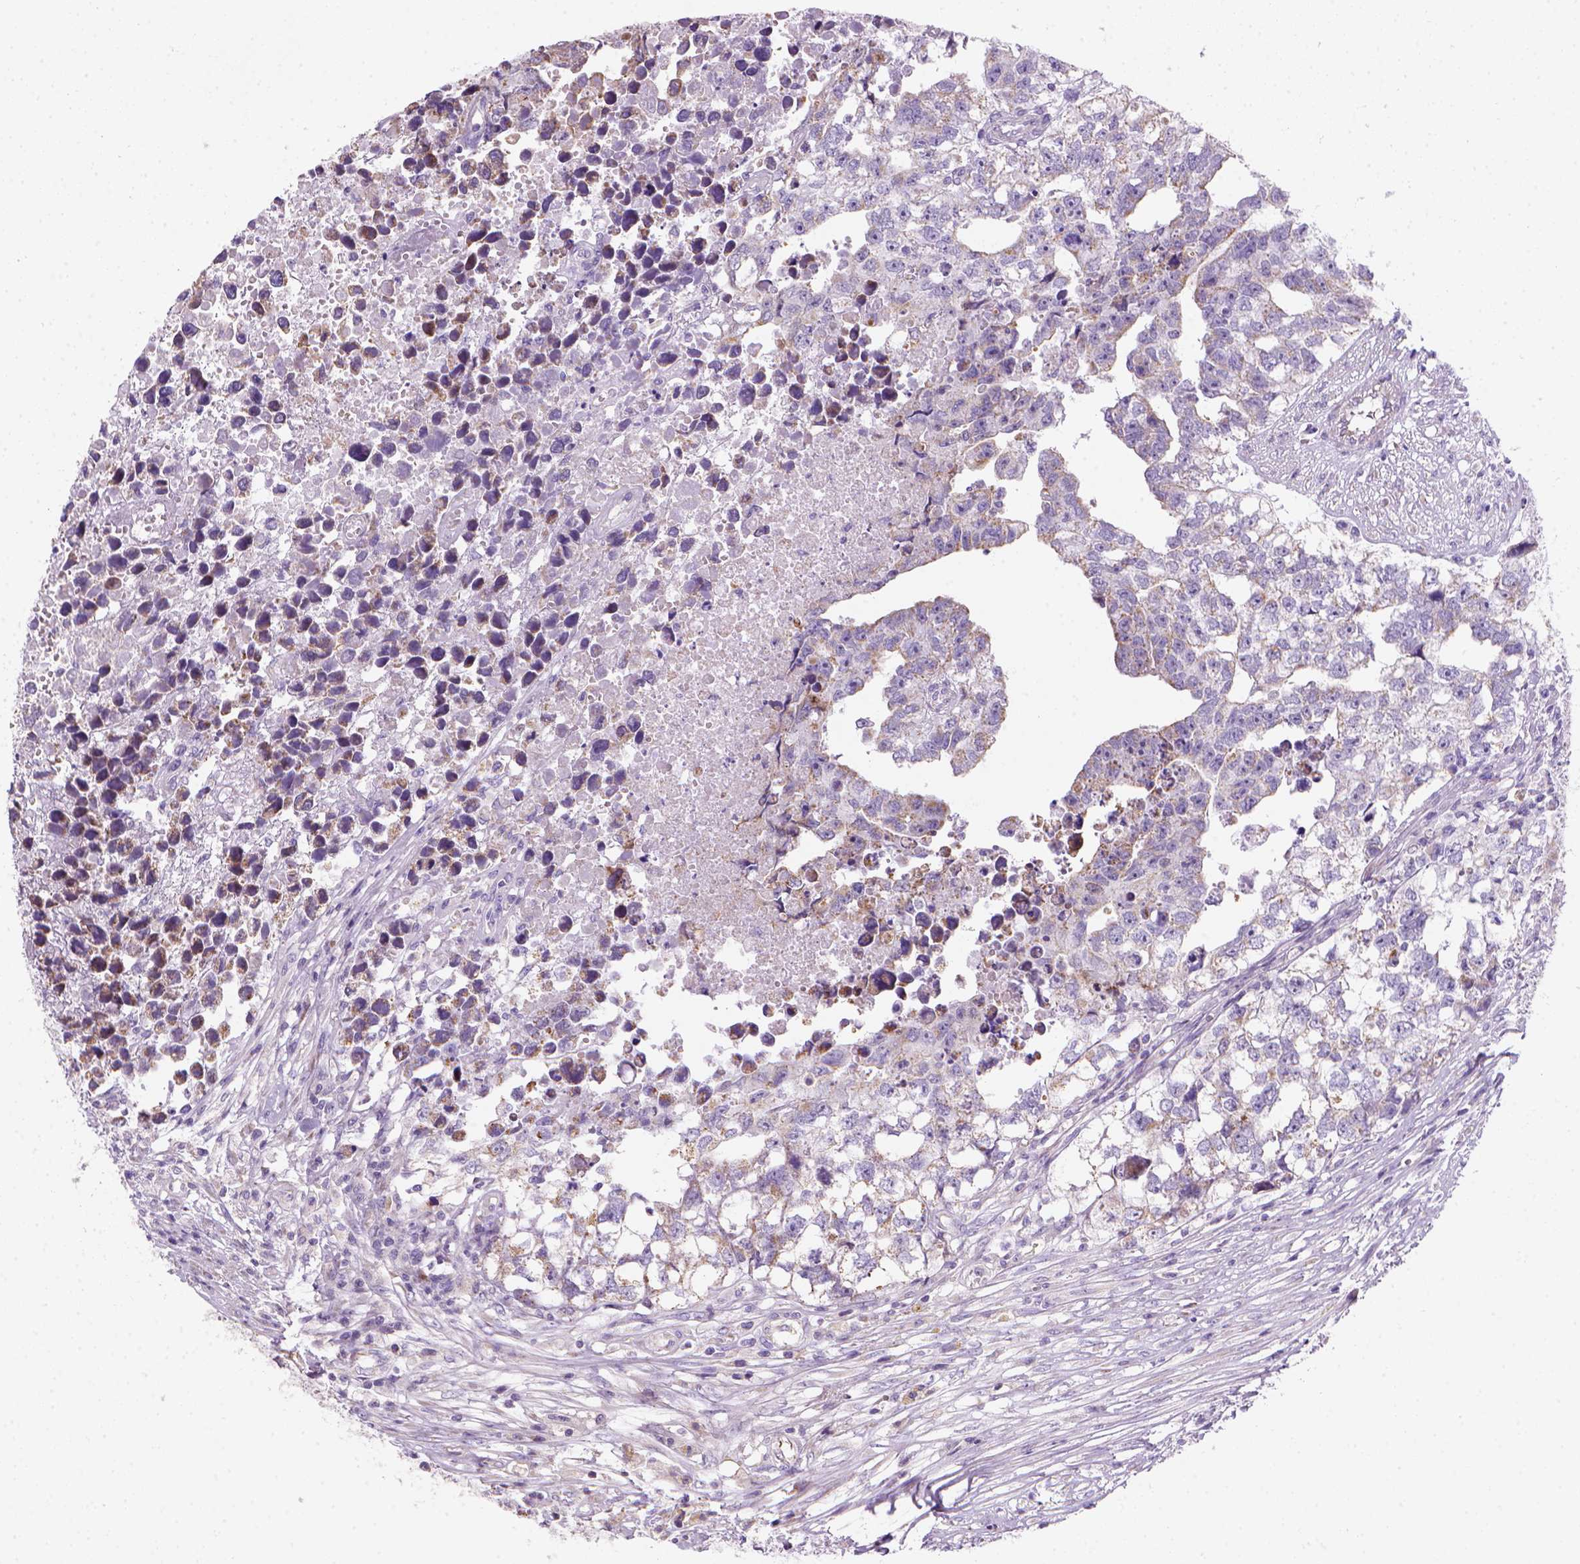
{"staining": {"intensity": "weak", "quantity": "<25%", "location": "cytoplasmic/membranous"}, "tissue": "testis cancer", "cell_type": "Tumor cells", "image_type": "cancer", "snomed": [{"axis": "morphology", "description": "Carcinoma, Embryonal, NOS"}, {"axis": "morphology", "description": "Teratoma, malignant, NOS"}, {"axis": "topography", "description": "Testis"}], "caption": "IHC photomicrograph of testis cancer stained for a protein (brown), which shows no positivity in tumor cells.", "gene": "CES2", "patient": {"sex": "male", "age": 44}}